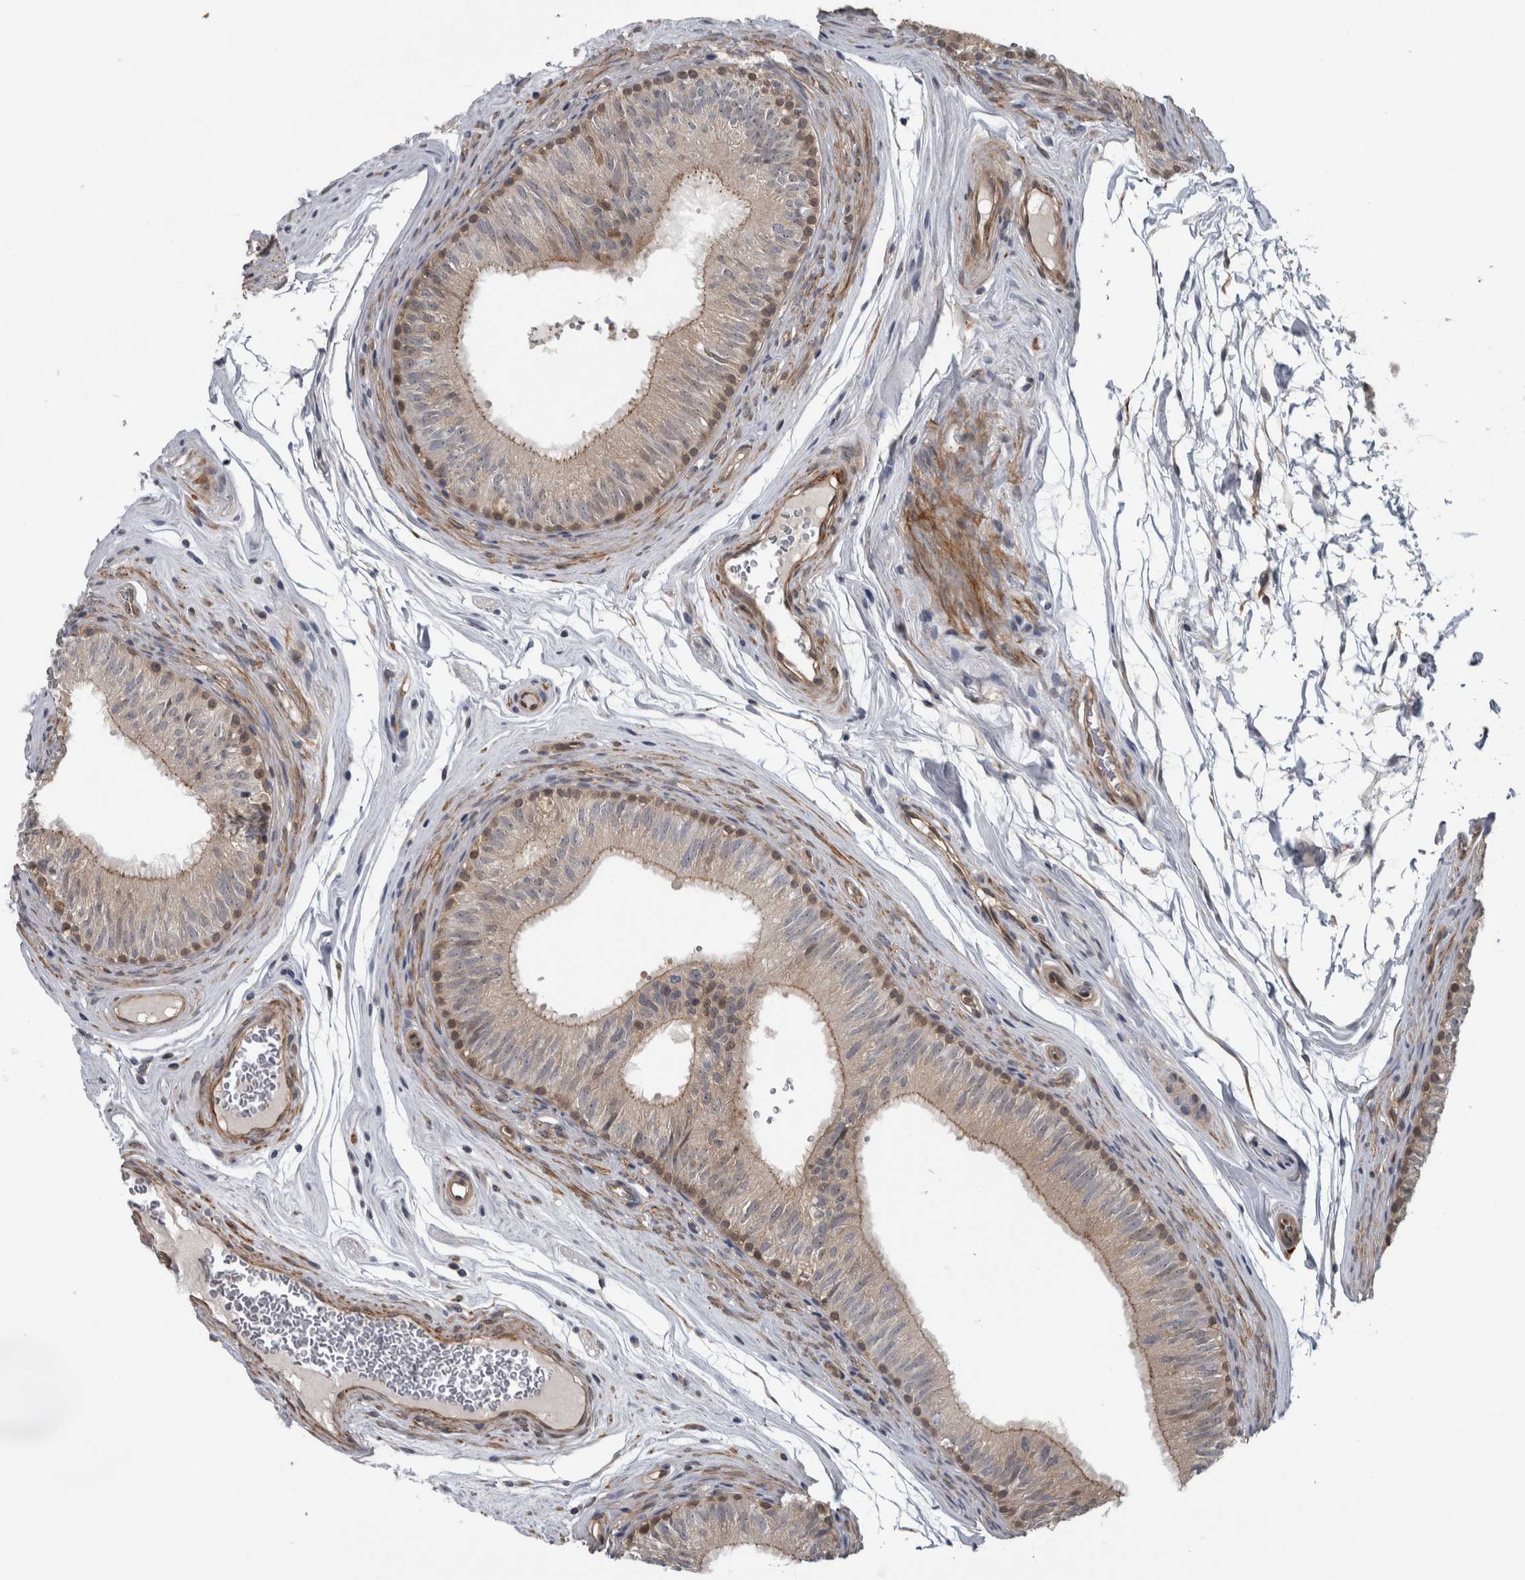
{"staining": {"intensity": "moderate", "quantity": "<25%", "location": "cytoplasmic/membranous"}, "tissue": "epididymis", "cell_type": "Glandular cells", "image_type": "normal", "snomed": [{"axis": "morphology", "description": "Normal tissue, NOS"}, {"axis": "topography", "description": "Epididymis"}], "caption": "Protein expression analysis of benign human epididymis reveals moderate cytoplasmic/membranous staining in about <25% of glandular cells. The protein is shown in brown color, while the nuclei are stained blue.", "gene": "NAPRT", "patient": {"sex": "male", "age": 36}}